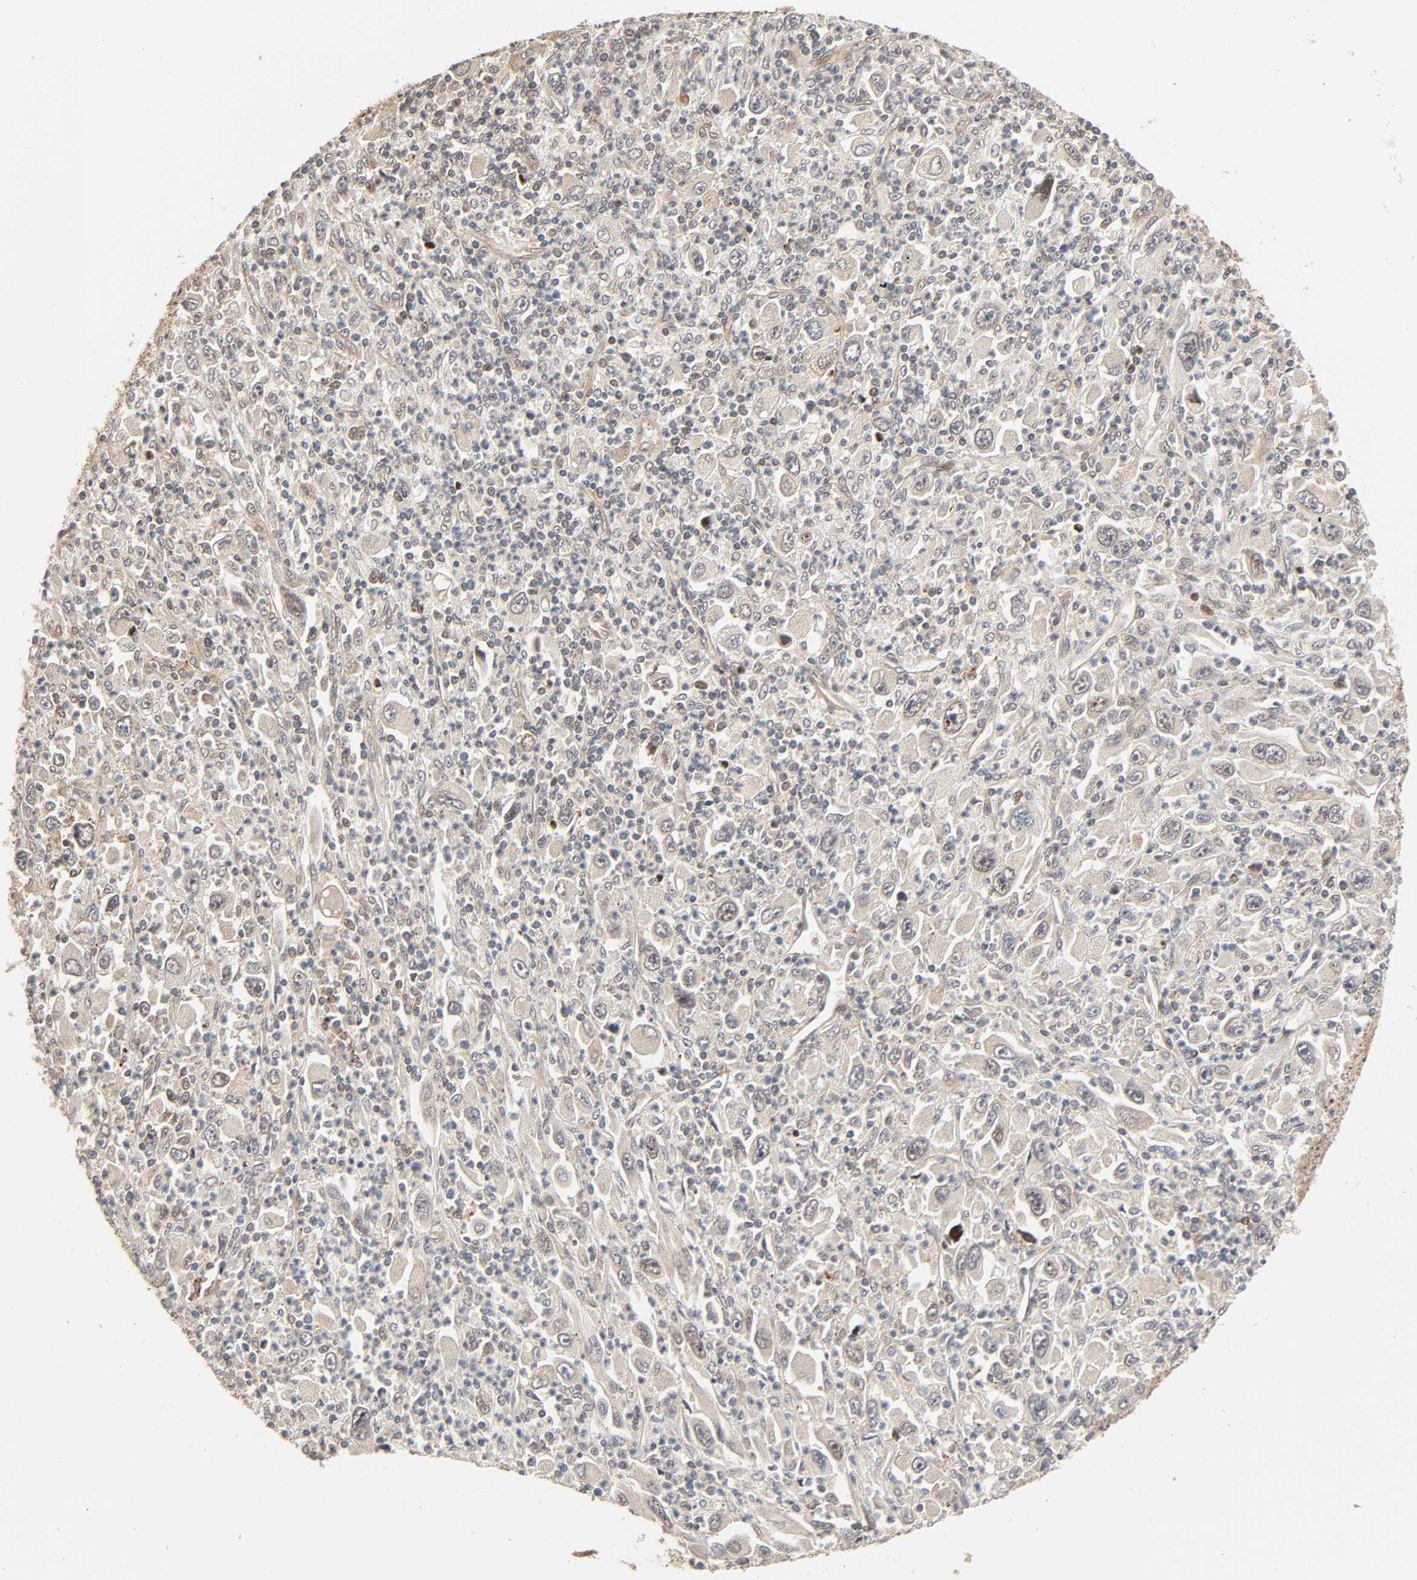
{"staining": {"intensity": "weak", "quantity": ">75%", "location": "cytoplasmic/membranous,nuclear"}, "tissue": "melanoma", "cell_type": "Tumor cells", "image_type": "cancer", "snomed": [{"axis": "morphology", "description": "Malignant melanoma, Metastatic site"}, {"axis": "topography", "description": "Skin"}], "caption": "Immunohistochemical staining of human malignant melanoma (metastatic site) exhibits low levels of weak cytoplasmic/membranous and nuclear protein positivity in approximately >75% of tumor cells.", "gene": "NEMF", "patient": {"sex": "female", "age": 56}}